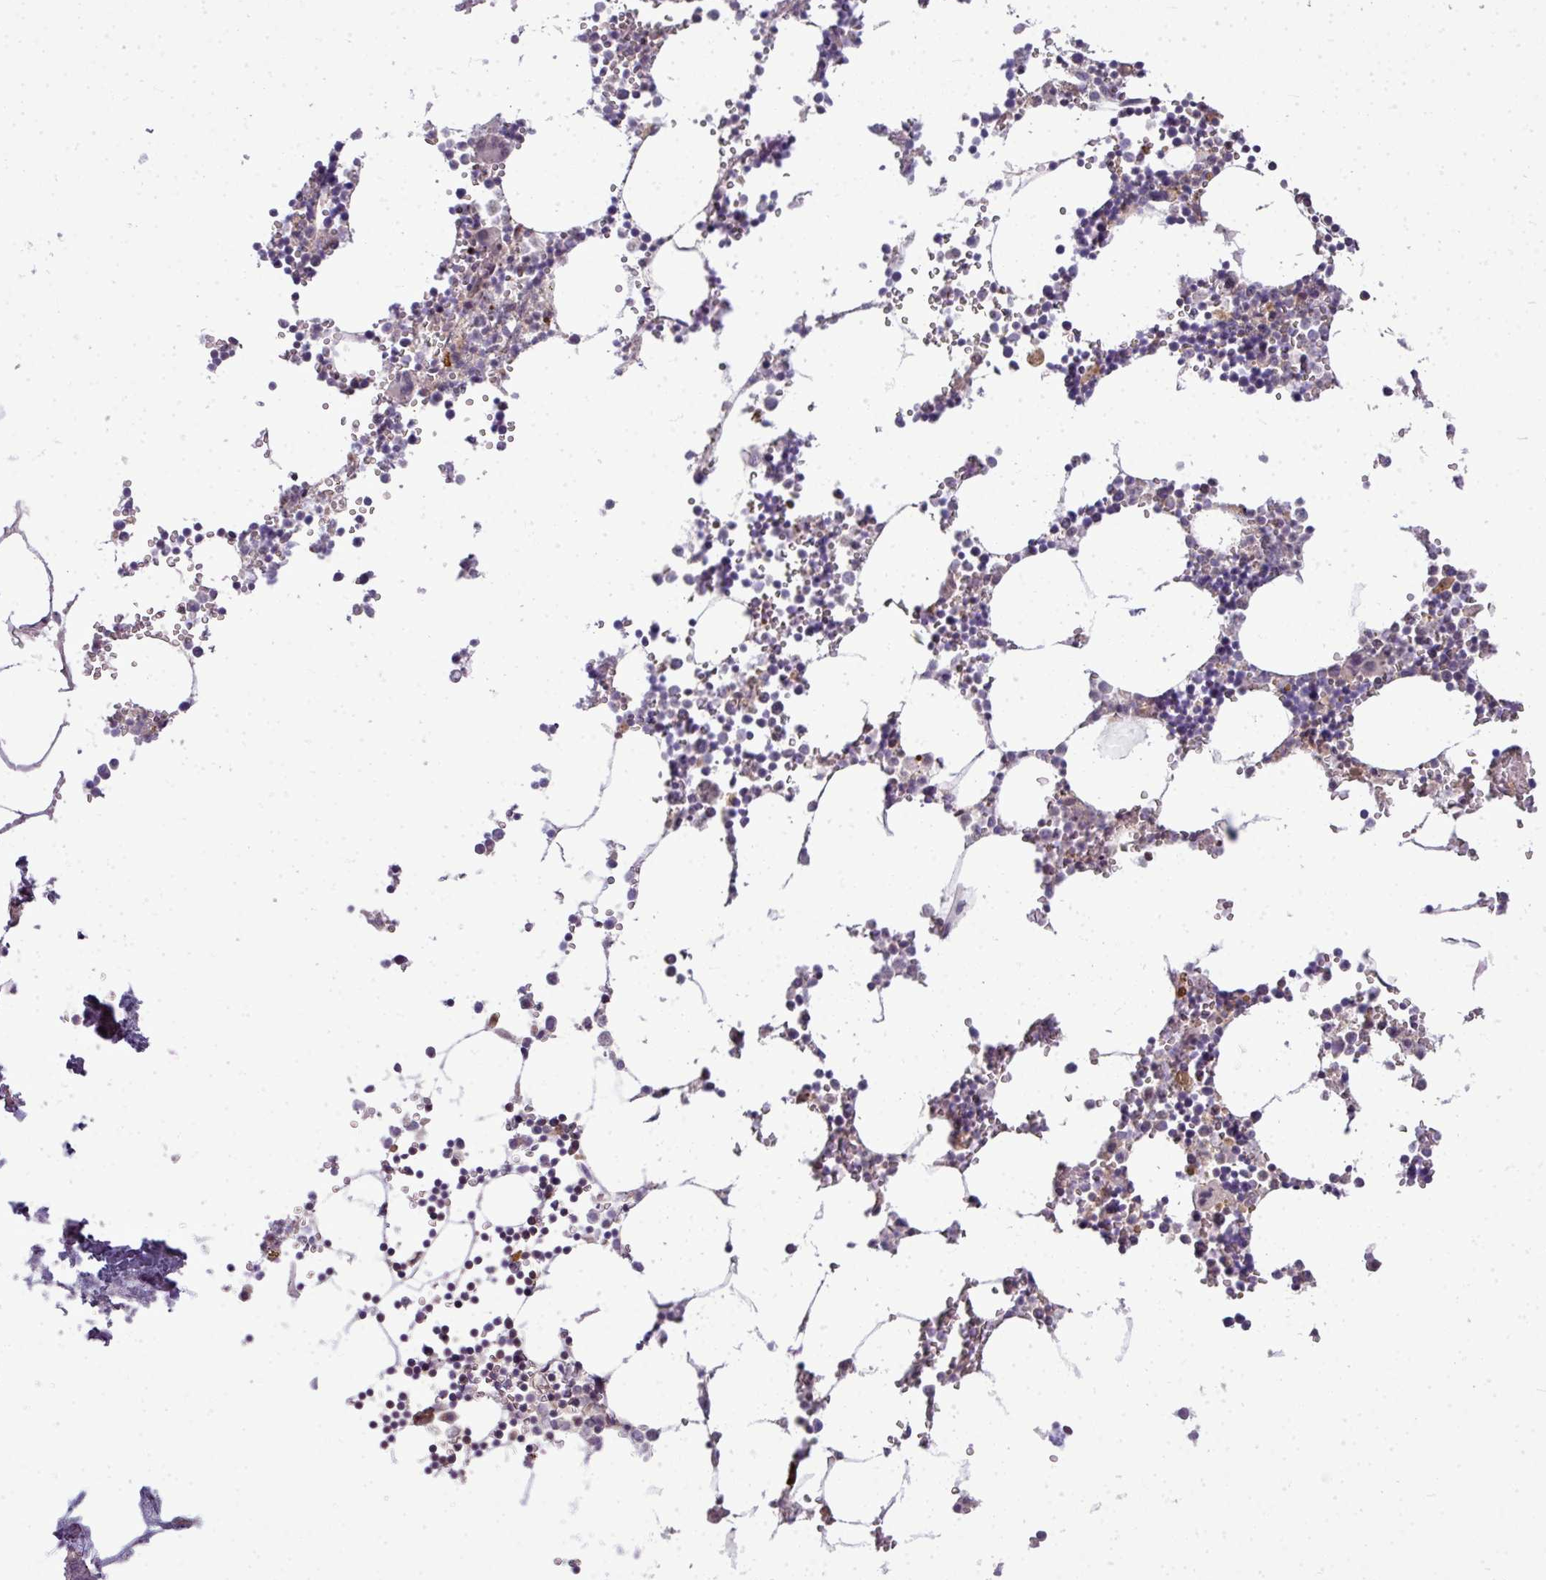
{"staining": {"intensity": "weak", "quantity": "<25%", "location": "cytoplasmic/membranous"}, "tissue": "bone marrow", "cell_type": "Hematopoietic cells", "image_type": "normal", "snomed": [{"axis": "morphology", "description": "Normal tissue, NOS"}, {"axis": "topography", "description": "Bone marrow"}], "caption": "Immunohistochemistry photomicrograph of unremarkable human bone marrow stained for a protein (brown), which displays no expression in hematopoietic cells.", "gene": "STAT5A", "patient": {"sex": "male", "age": 54}}